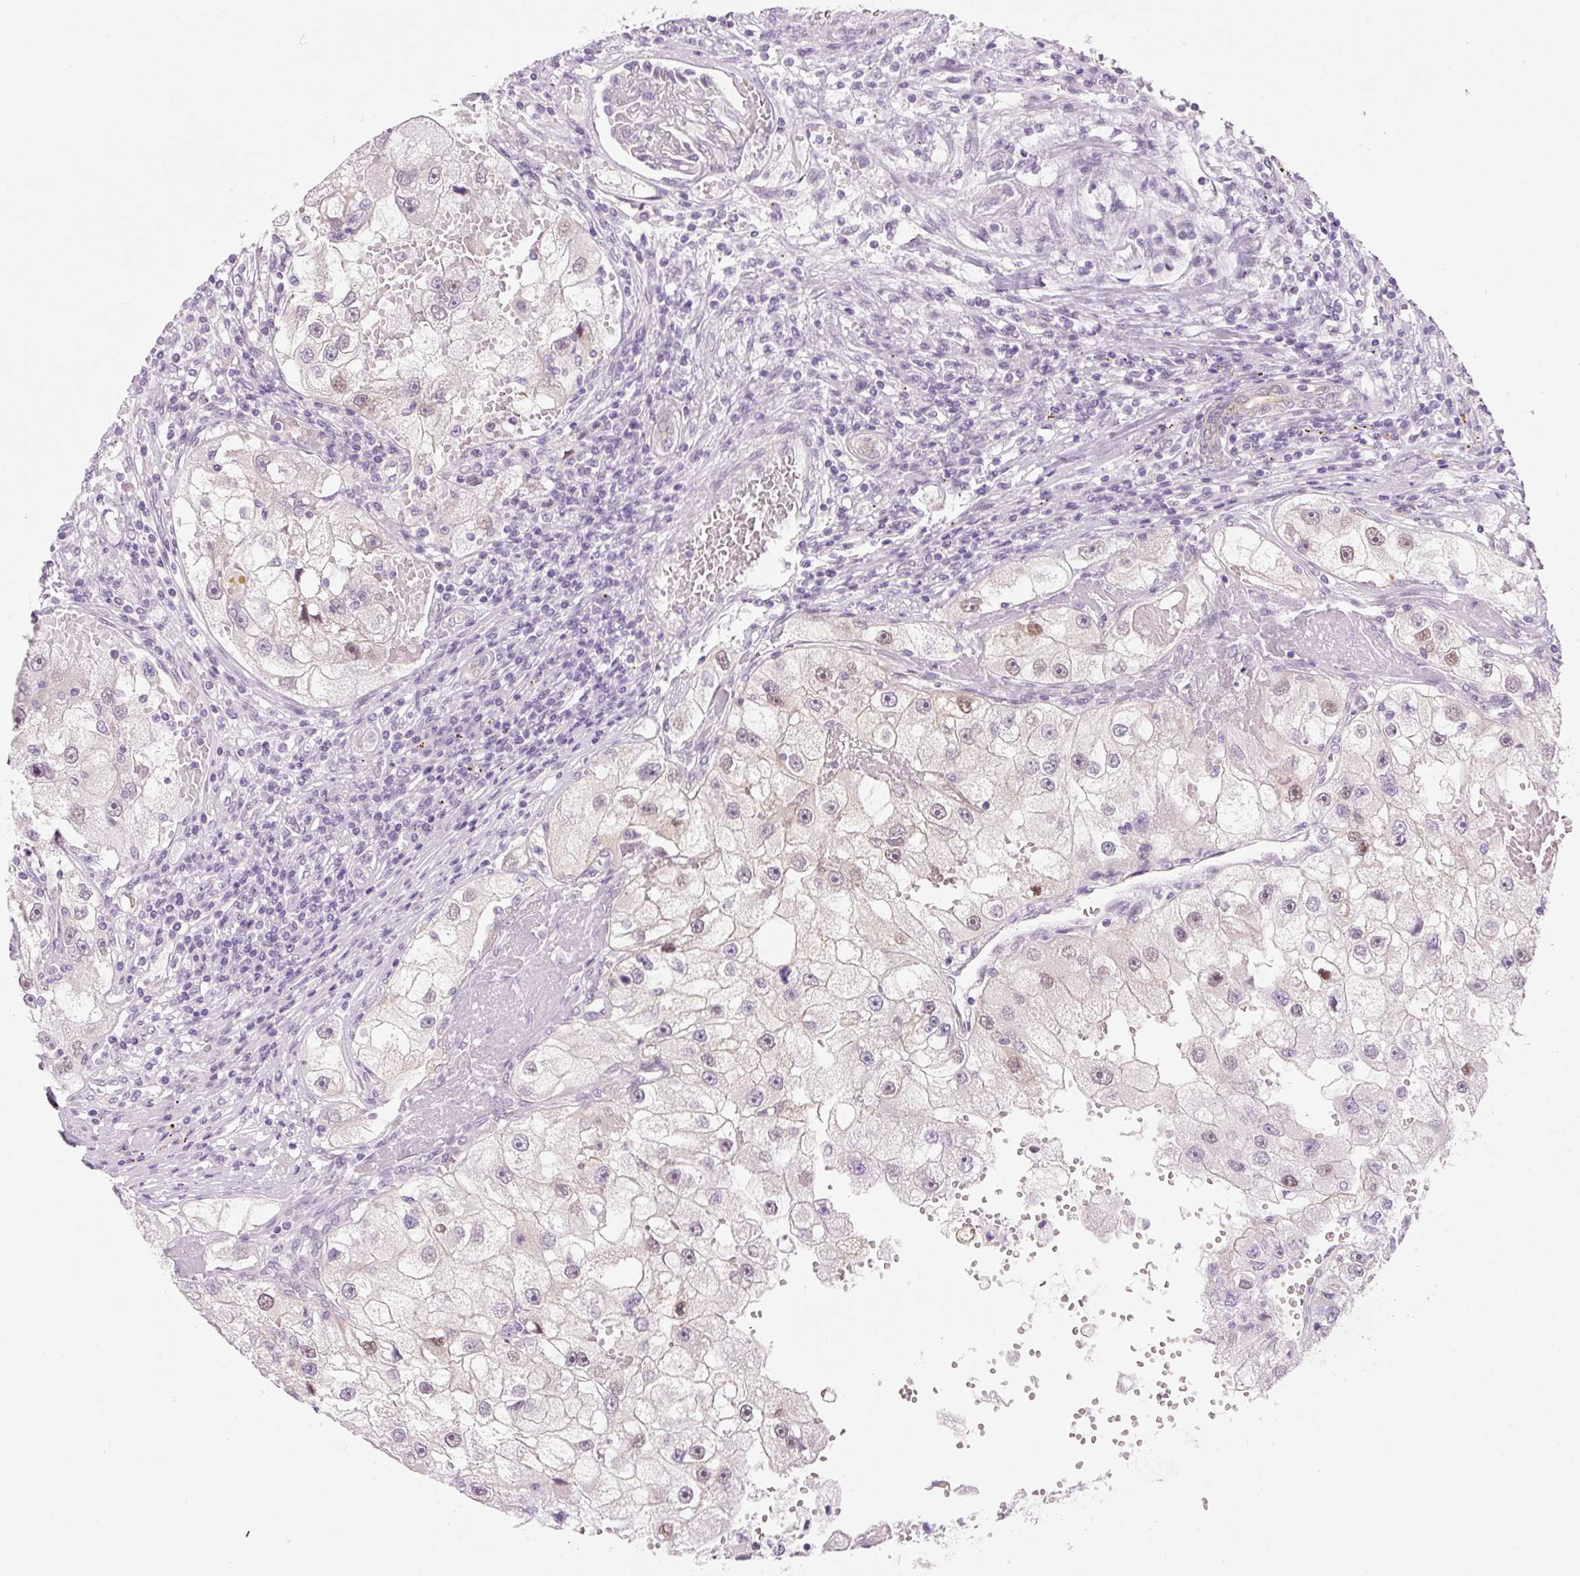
{"staining": {"intensity": "weak", "quantity": "<25%", "location": "cytoplasmic/membranous,nuclear"}, "tissue": "renal cancer", "cell_type": "Tumor cells", "image_type": "cancer", "snomed": [{"axis": "morphology", "description": "Adenocarcinoma, NOS"}, {"axis": "topography", "description": "Kidney"}], "caption": "The photomicrograph exhibits no significant positivity in tumor cells of renal cancer (adenocarcinoma).", "gene": "SYNE3", "patient": {"sex": "male", "age": 63}}